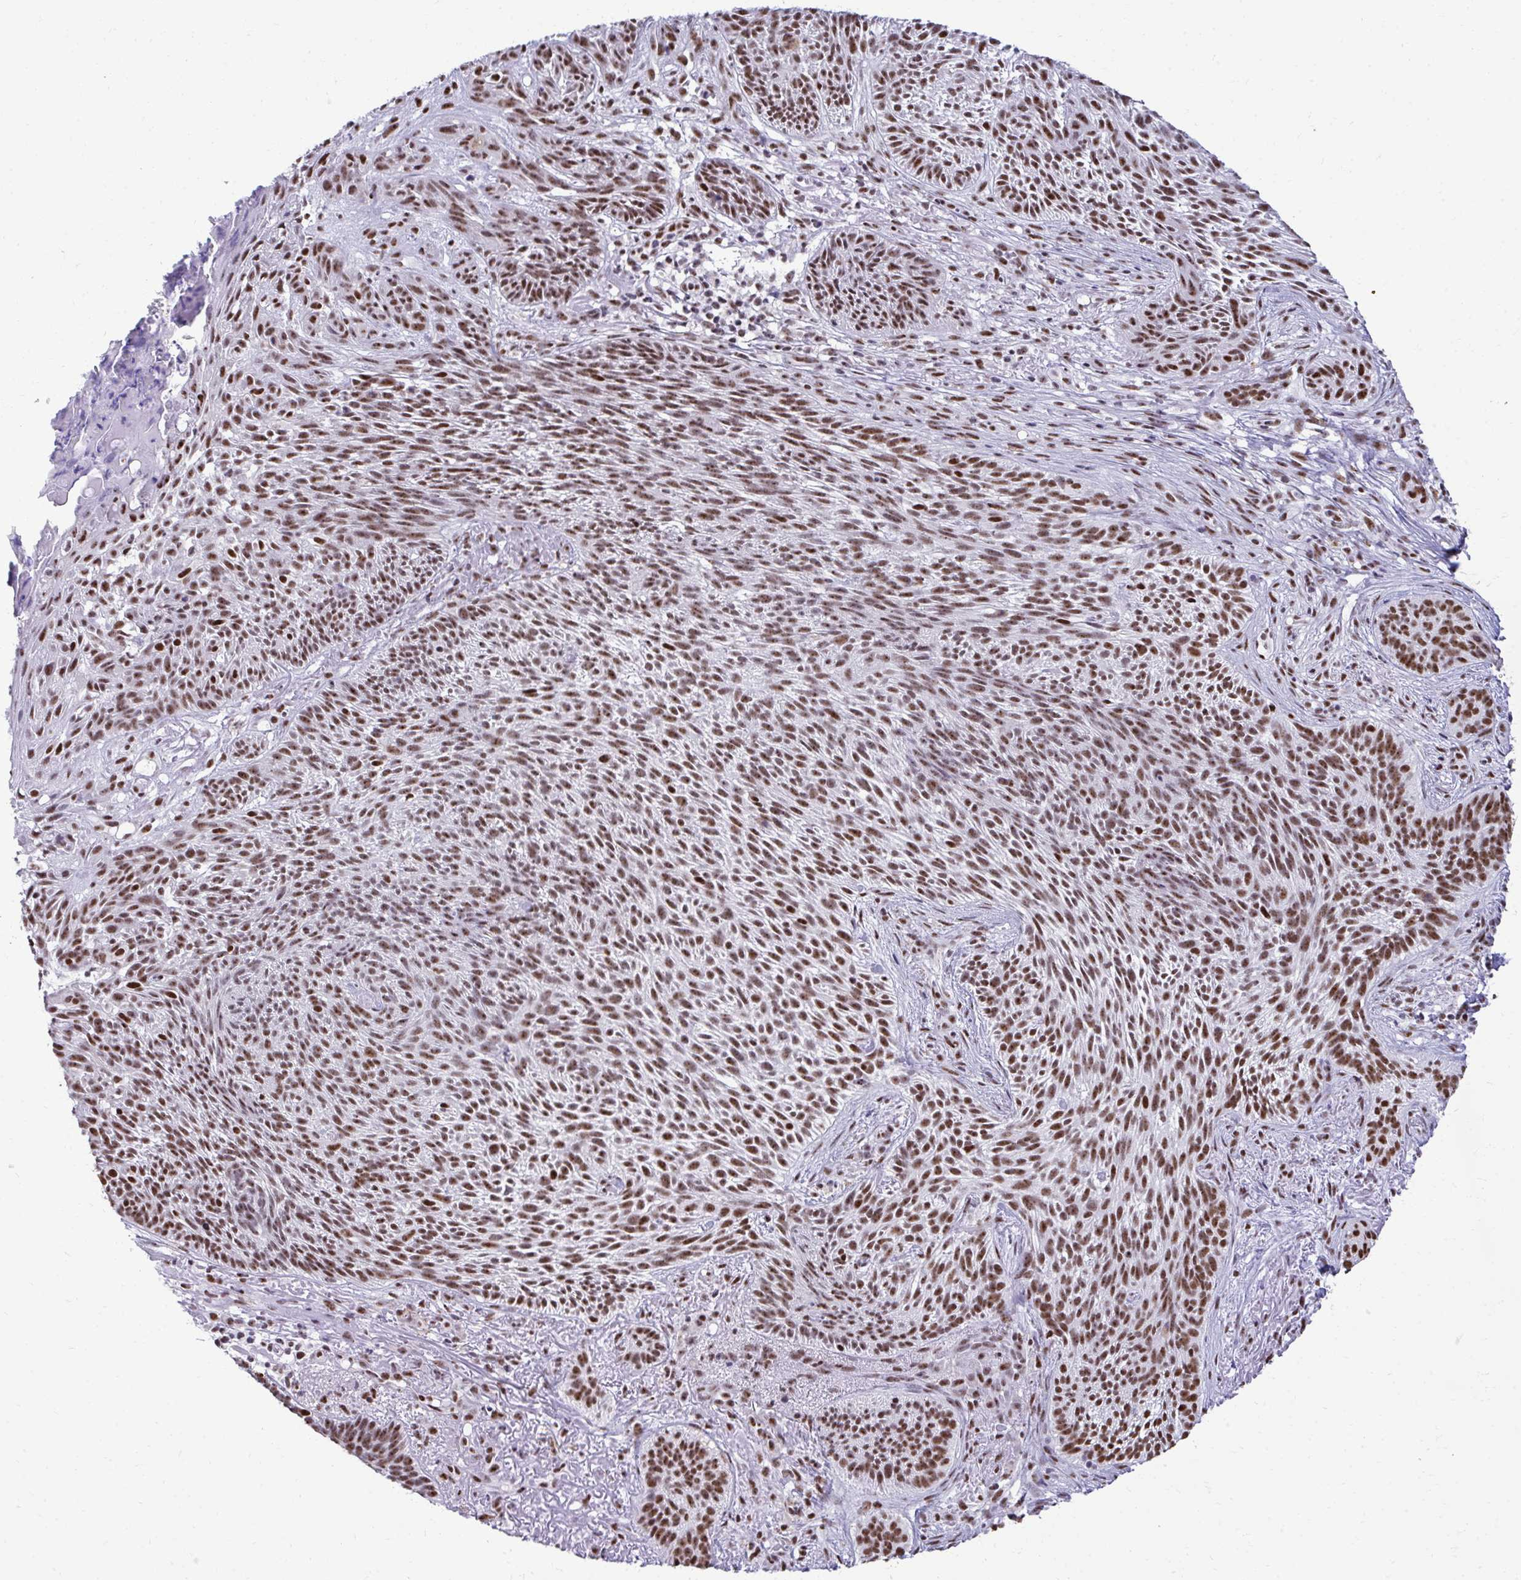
{"staining": {"intensity": "moderate", "quantity": ">75%", "location": "nuclear"}, "tissue": "skin cancer", "cell_type": "Tumor cells", "image_type": "cancer", "snomed": [{"axis": "morphology", "description": "Basal cell carcinoma"}, {"axis": "topography", "description": "Skin"}], "caption": "Protein expression analysis of skin basal cell carcinoma reveals moderate nuclear positivity in approximately >75% of tumor cells.", "gene": "PELP1", "patient": {"sex": "female", "age": 78}}